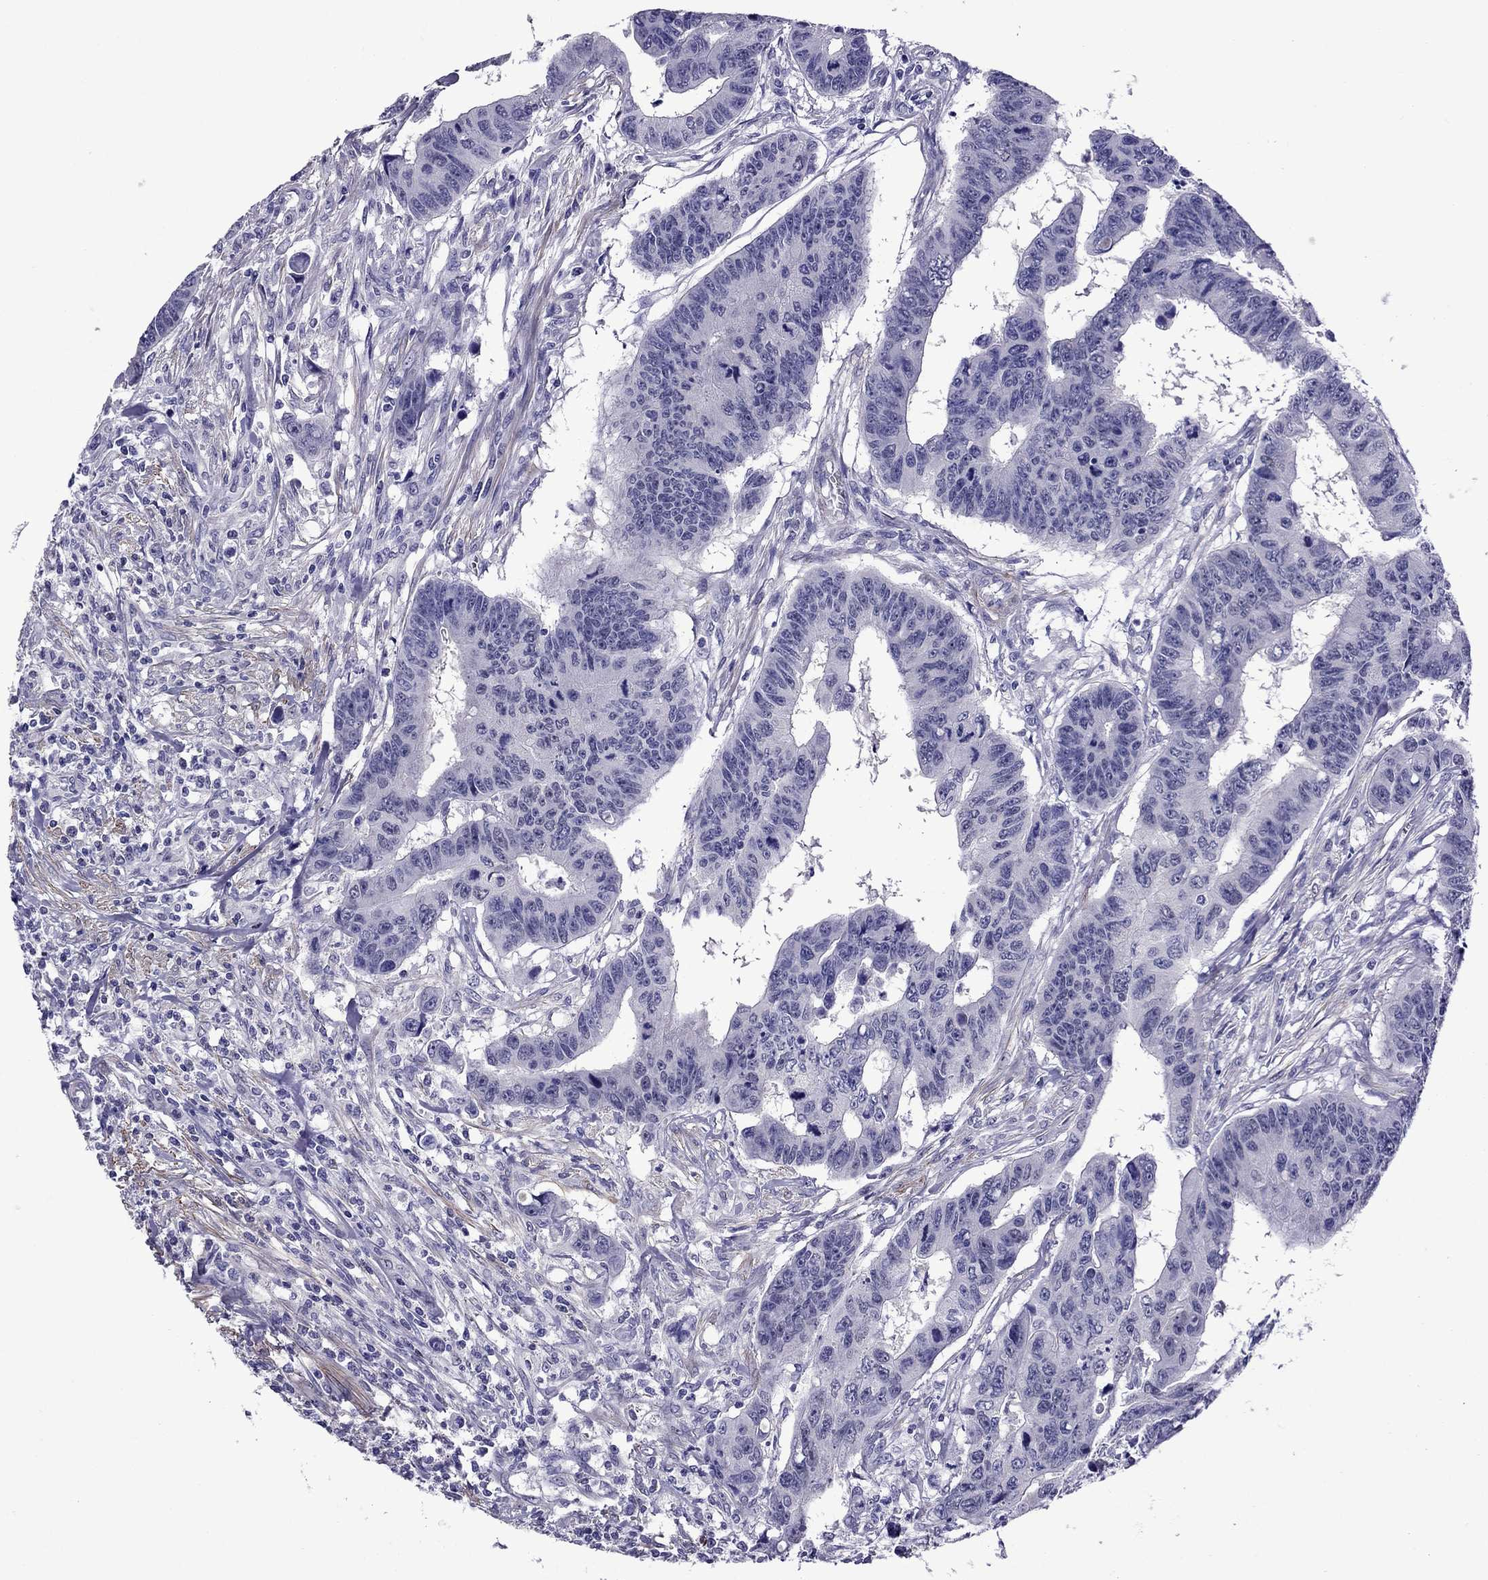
{"staining": {"intensity": "negative", "quantity": "none", "location": "none"}, "tissue": "colorectal cancer", "cell_type": "Tumor cells", "image_type": "cancer", "snomed": [{"axis": "morphology", "description": "Adenocarcinoma, NOS"}, {"axis": "topography", "description": "Rectum"}], "caption": "The IHC histopathology image has no significant staining in tumor cells of colorectal cancer tissue.", "gene": "CHRNA5", "patient": {"sex": "female", "age": 85}}